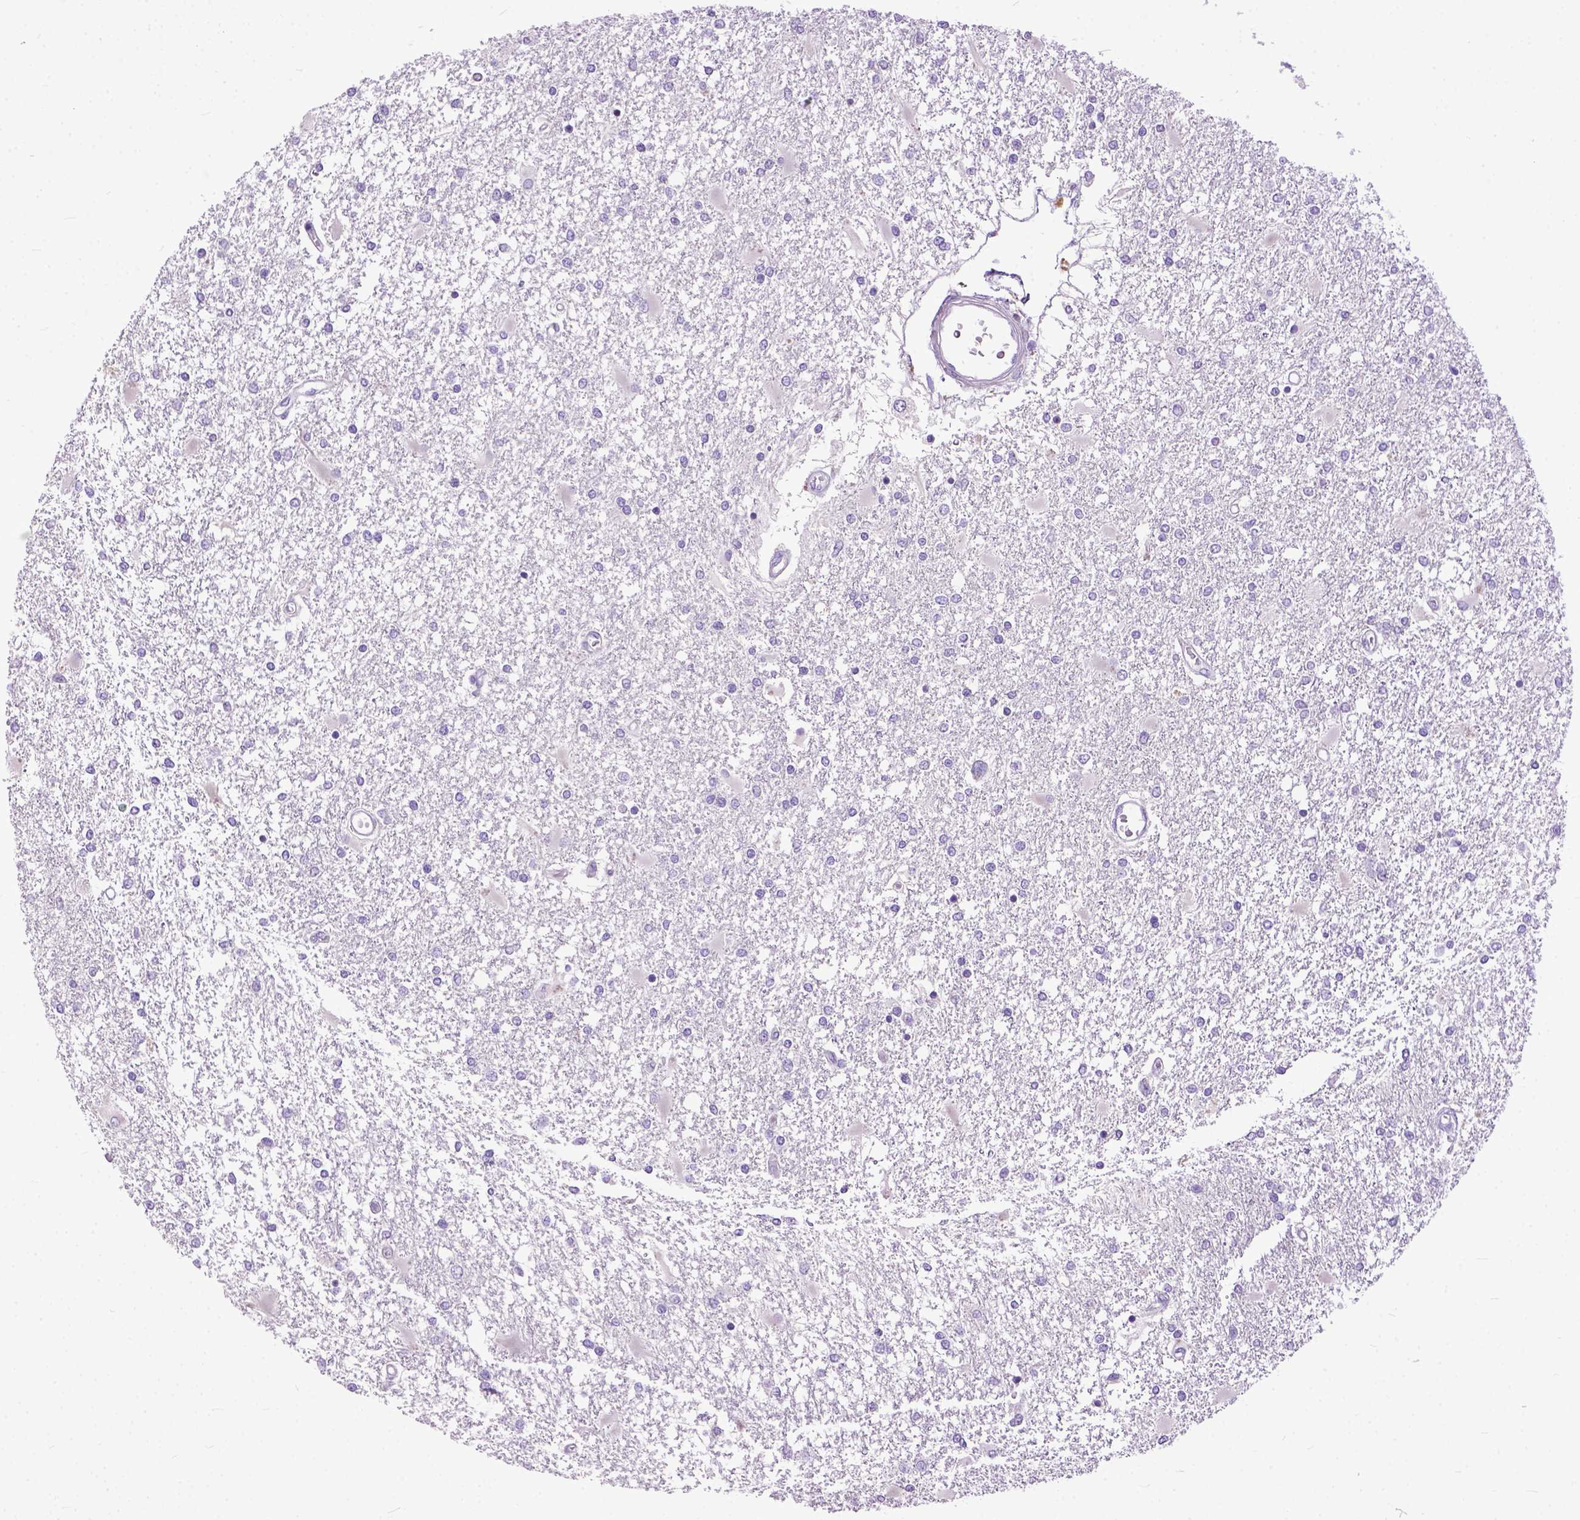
{"staining": {"intensity": "negative", "quantity": "none", "location": "none"}, "tissue": "glioma", "cell_type": "Tumor cells", "image_type": "cancer", "snomed": [{"axis": "morphology", "description": "Glioma, malignant, High grade"}, {"axis": "topography", "description": "Cerebral cortex"}], "caption": "Immunohistochemistry micrograph of human glioma stained for a protein (brown), which displays no staining in tumor cells.", "gene": "CRB1", "patient": {"sex": "male", "age": 79}}